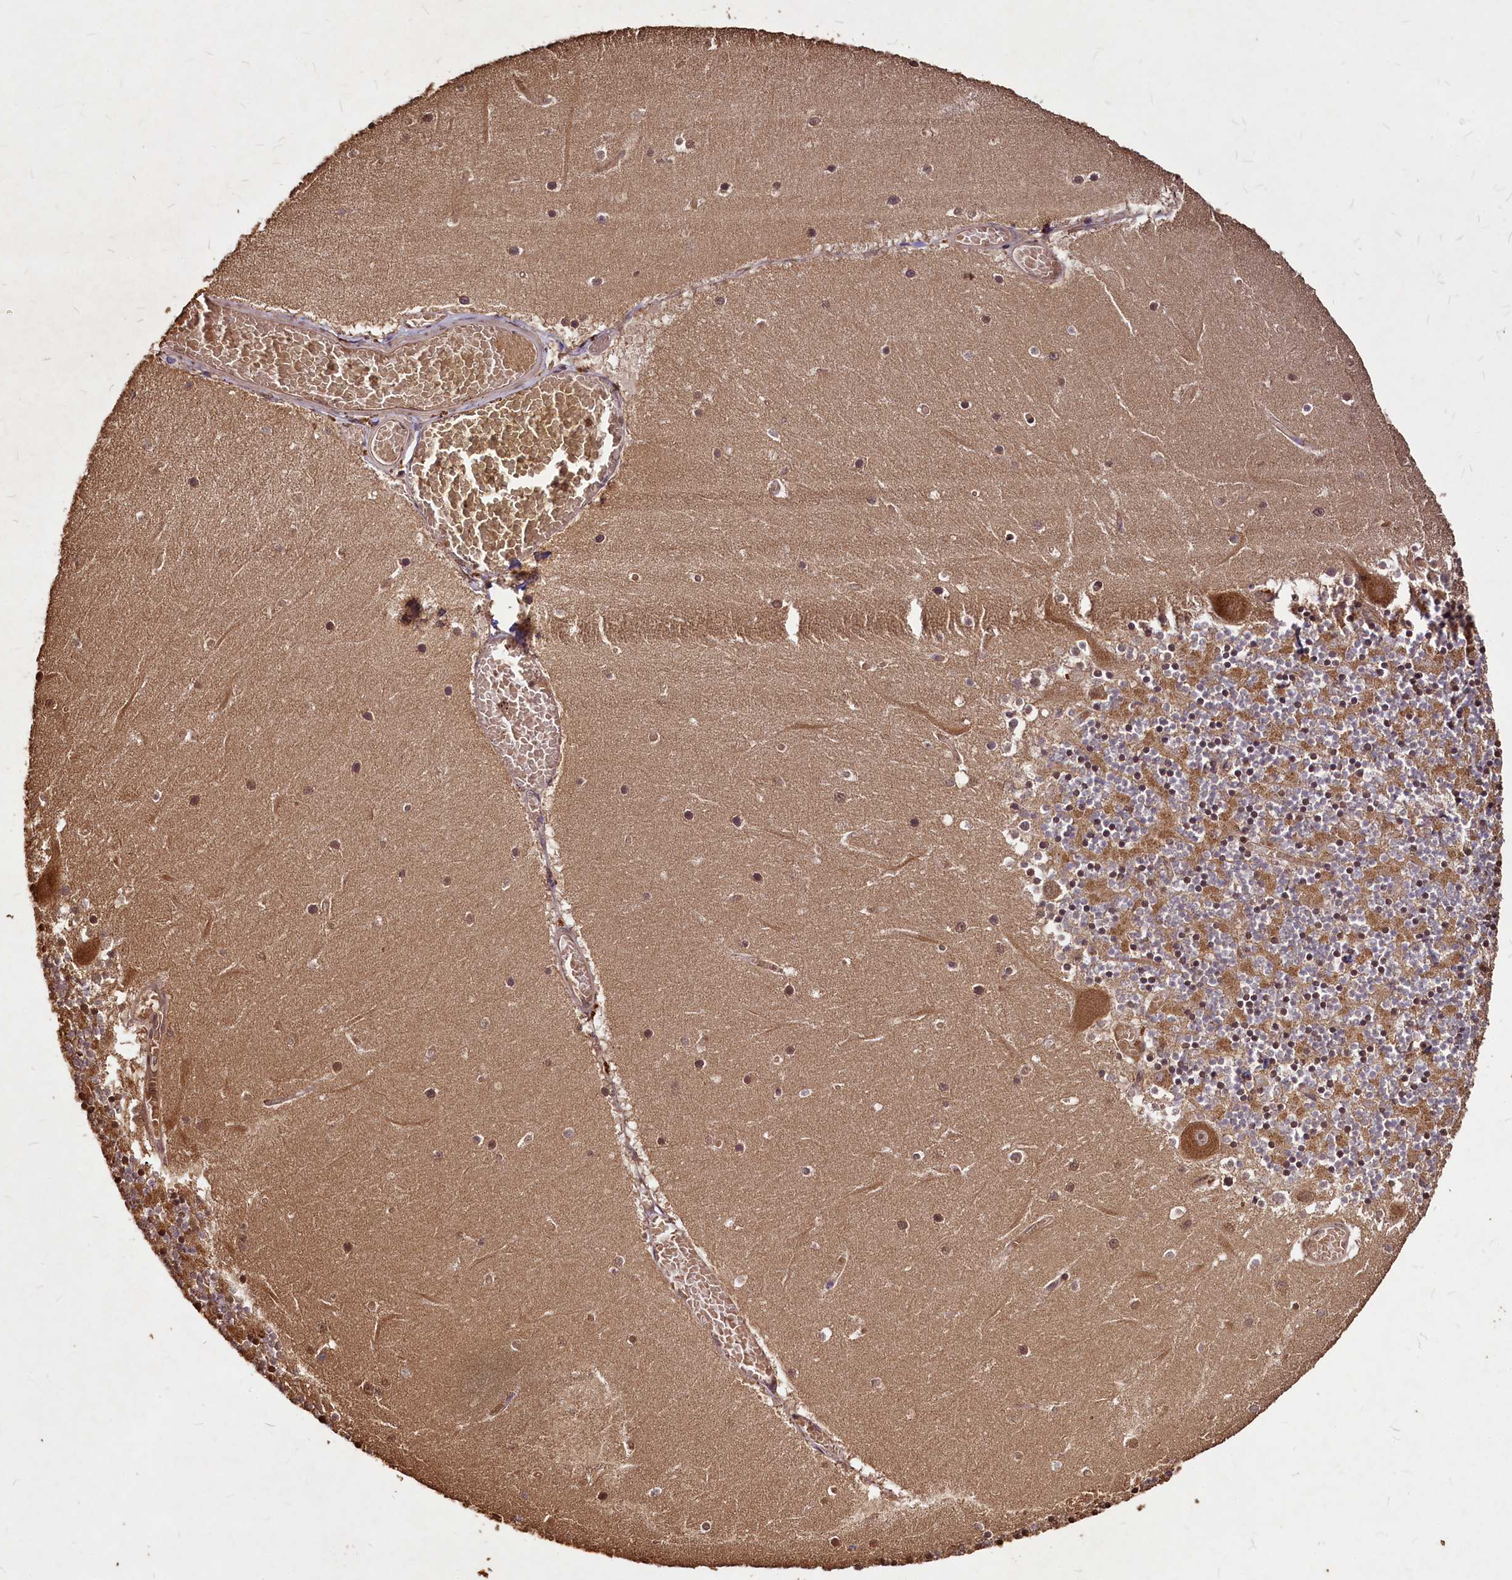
{"staining": {"intensity": "moderate", "quantity": "25%-75%", "location": "cytoplasmic/membranous"}, "tissue": "cerebellum", "cell_type": "Cells in granular layer", "image_type": "normal", "snomed": [{"axis": "morphology", "description": "Normal tissue, NOS"}, {"axis": "topography", "description": "Cerebellum"}], "caption": "IHC of normal human cerebellum demonstrates medium levels of moderate cytoplasmic/membranous staining in about 25%-75% of cells in granular layer.", "gene": "VPS51", "patient": {"sex": "female", "age": 28}}